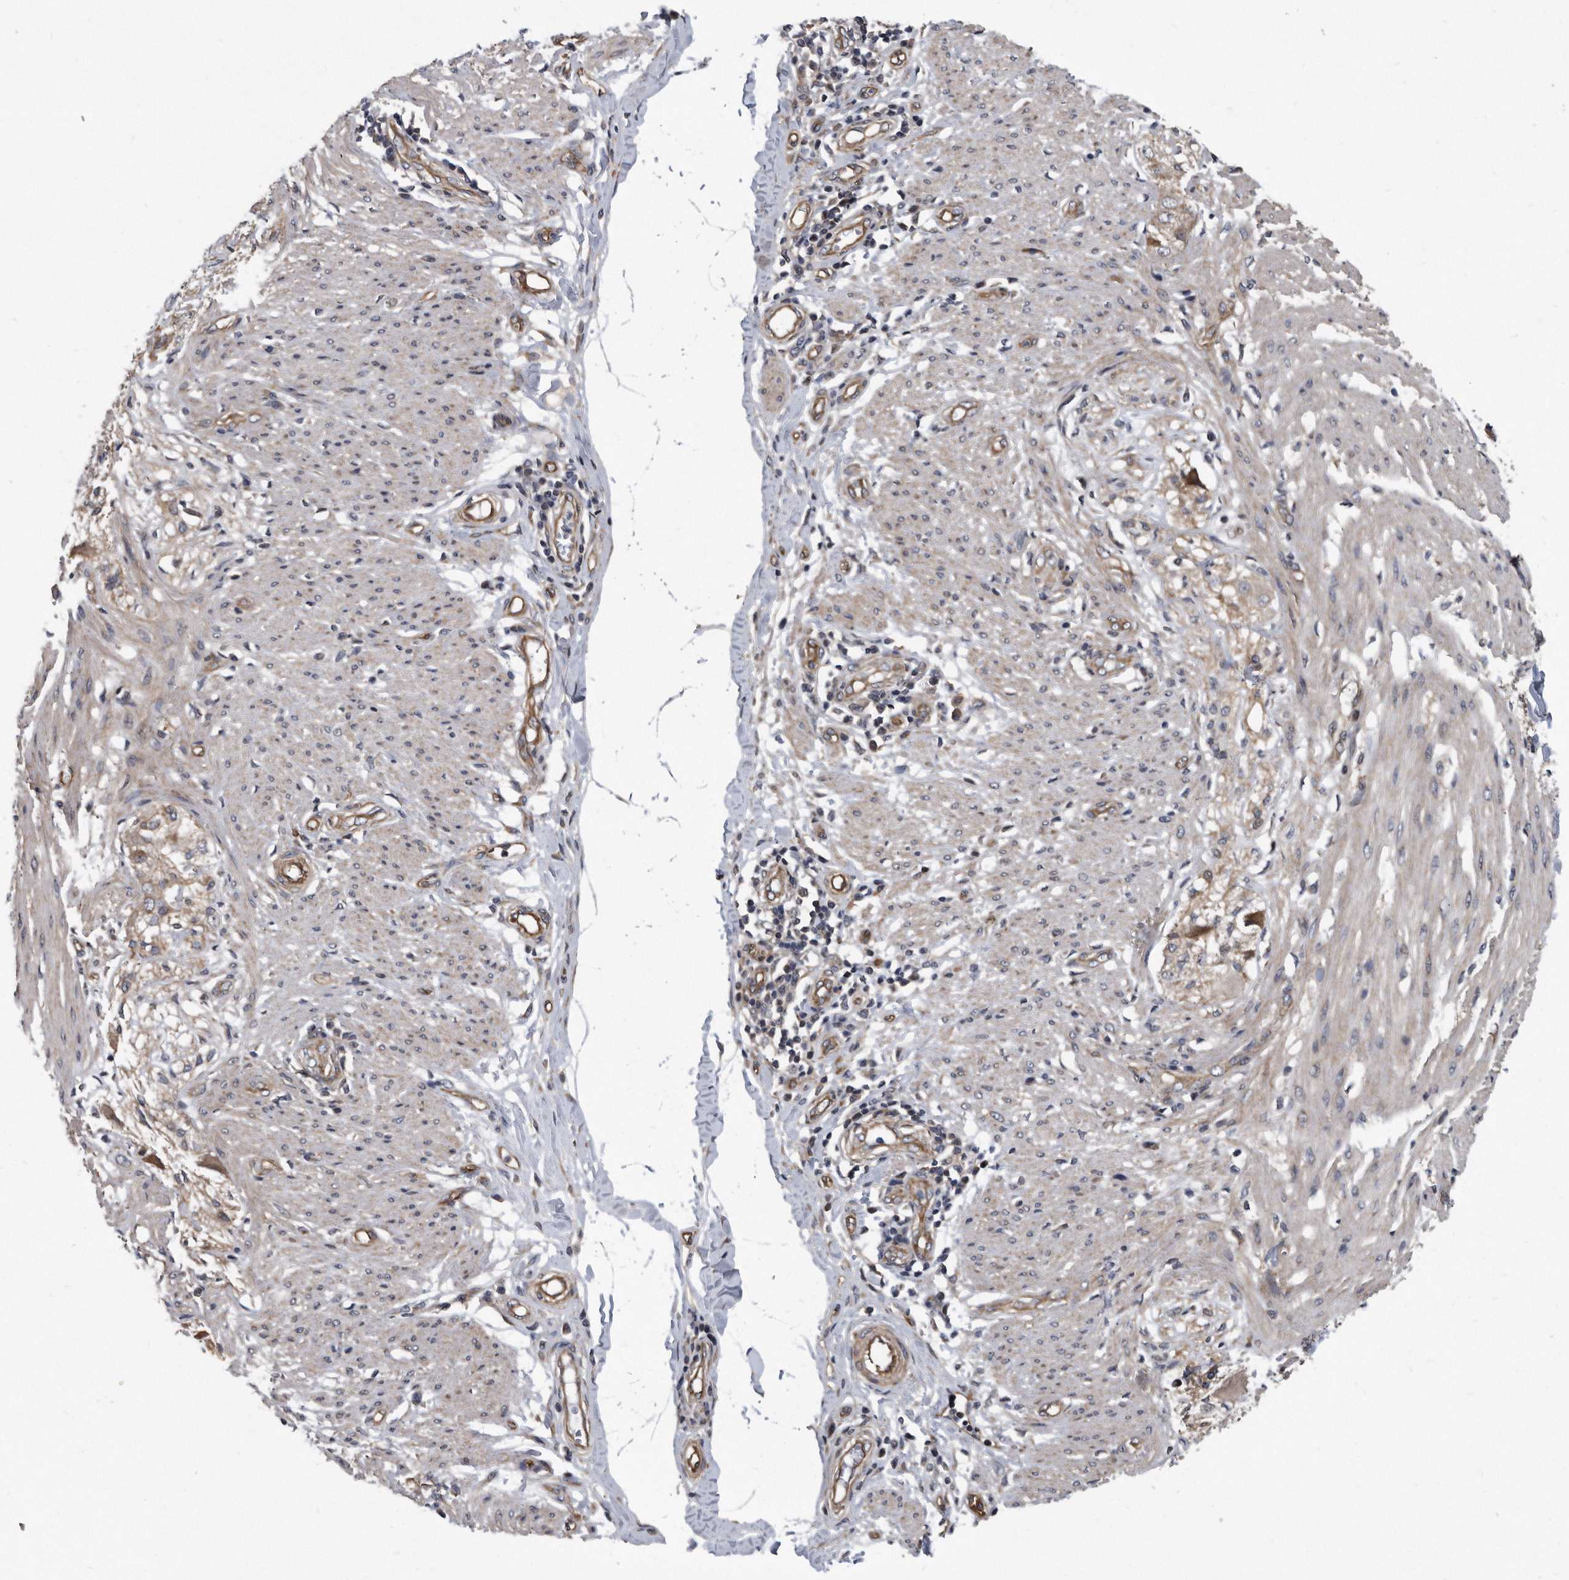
{"staining": {"intensity": "weak", "quantity": "25%-75%", "location": "cytoplasmic/membranous"}, "tissue": "smooth muscle", "cell_type": "Smooth muscle cells", "image_type": "normal", "snomed": [{"axis": "morphology", "description": "Normal tissue, NOS"}, {"axis": "morphology", "description": "Adenocarcinoma, NOS"}, {"axis": "topography", "description": "Colon"}, {"axis": "topography", "description": "Peripheral nerve tissue"}], "caption": "A histopathology image of human smooth muscle stained for a protein shows weak cytoplasmic/membranous brown staining in smooth muscle cells. The staining was performed using DAB to visualize the protein expression in brown, while the nuclei were stained in blue with hematoxylin (Magnification: 20x).", "gene": "ARMCX1", "patient": {"sex": "male", "age": 14}}